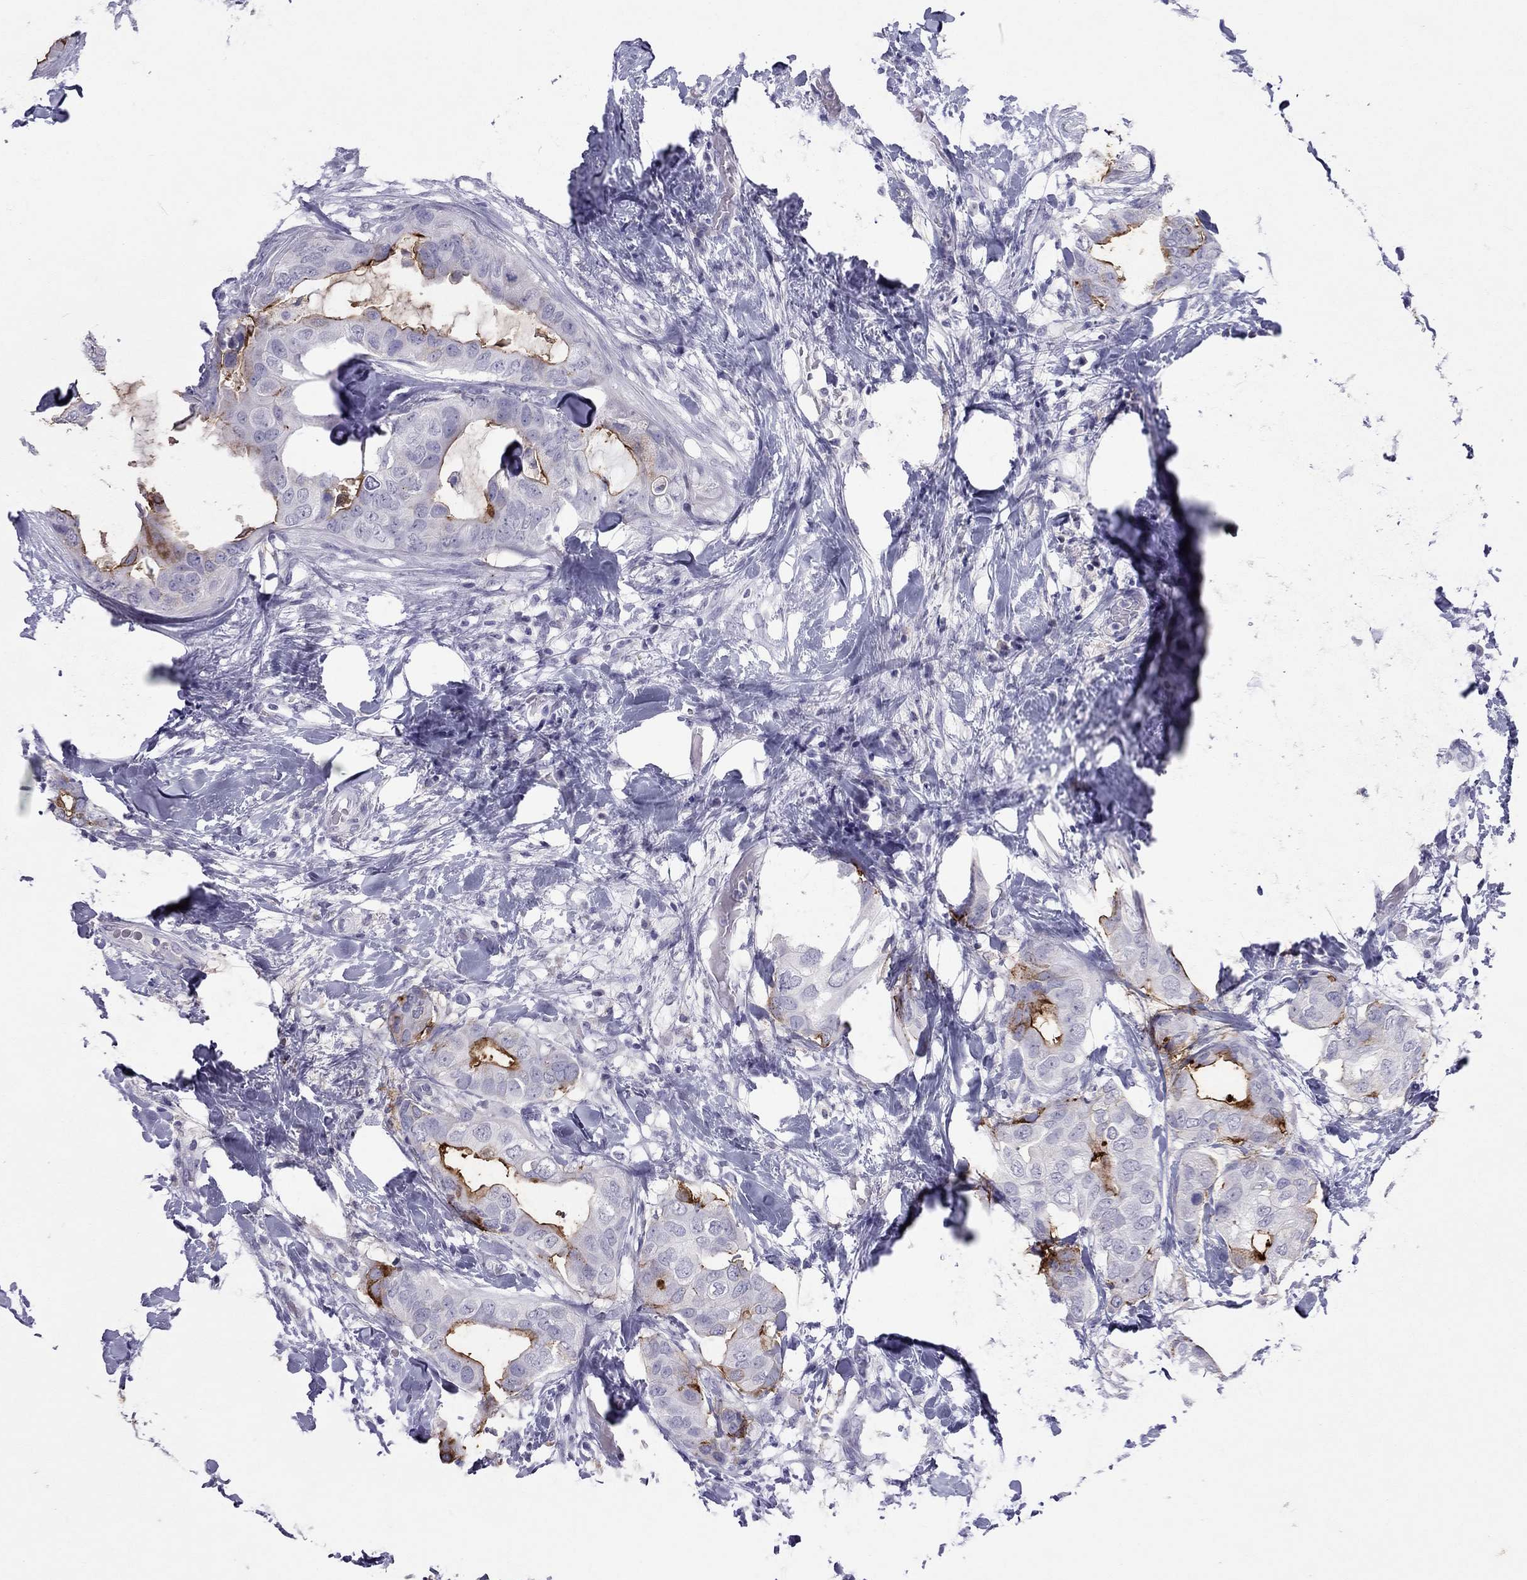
{"staining": {"intensity": "strong", "quantity": "<25%", "location": "cytoplasmic/membranous"}, "tissue": "breast cancer", "cell_type": "Tumor cells", "image_type": "cancer", "snomed": [{"axis": "morphology", "description": "Normal tissue, NOS"}, {"axis": "morphology", "description": "Duct carcinoma"}, {"axis": "topography", "description": "Breast"}], "caption": "IHC (DAB) staining of human breast cancer exhibits strong cytoplasmic/membranous protein positivity in approximately <25% of tumor cells.", "gene": "MUC16", "patient": {"sex": "female", "age": 40}}